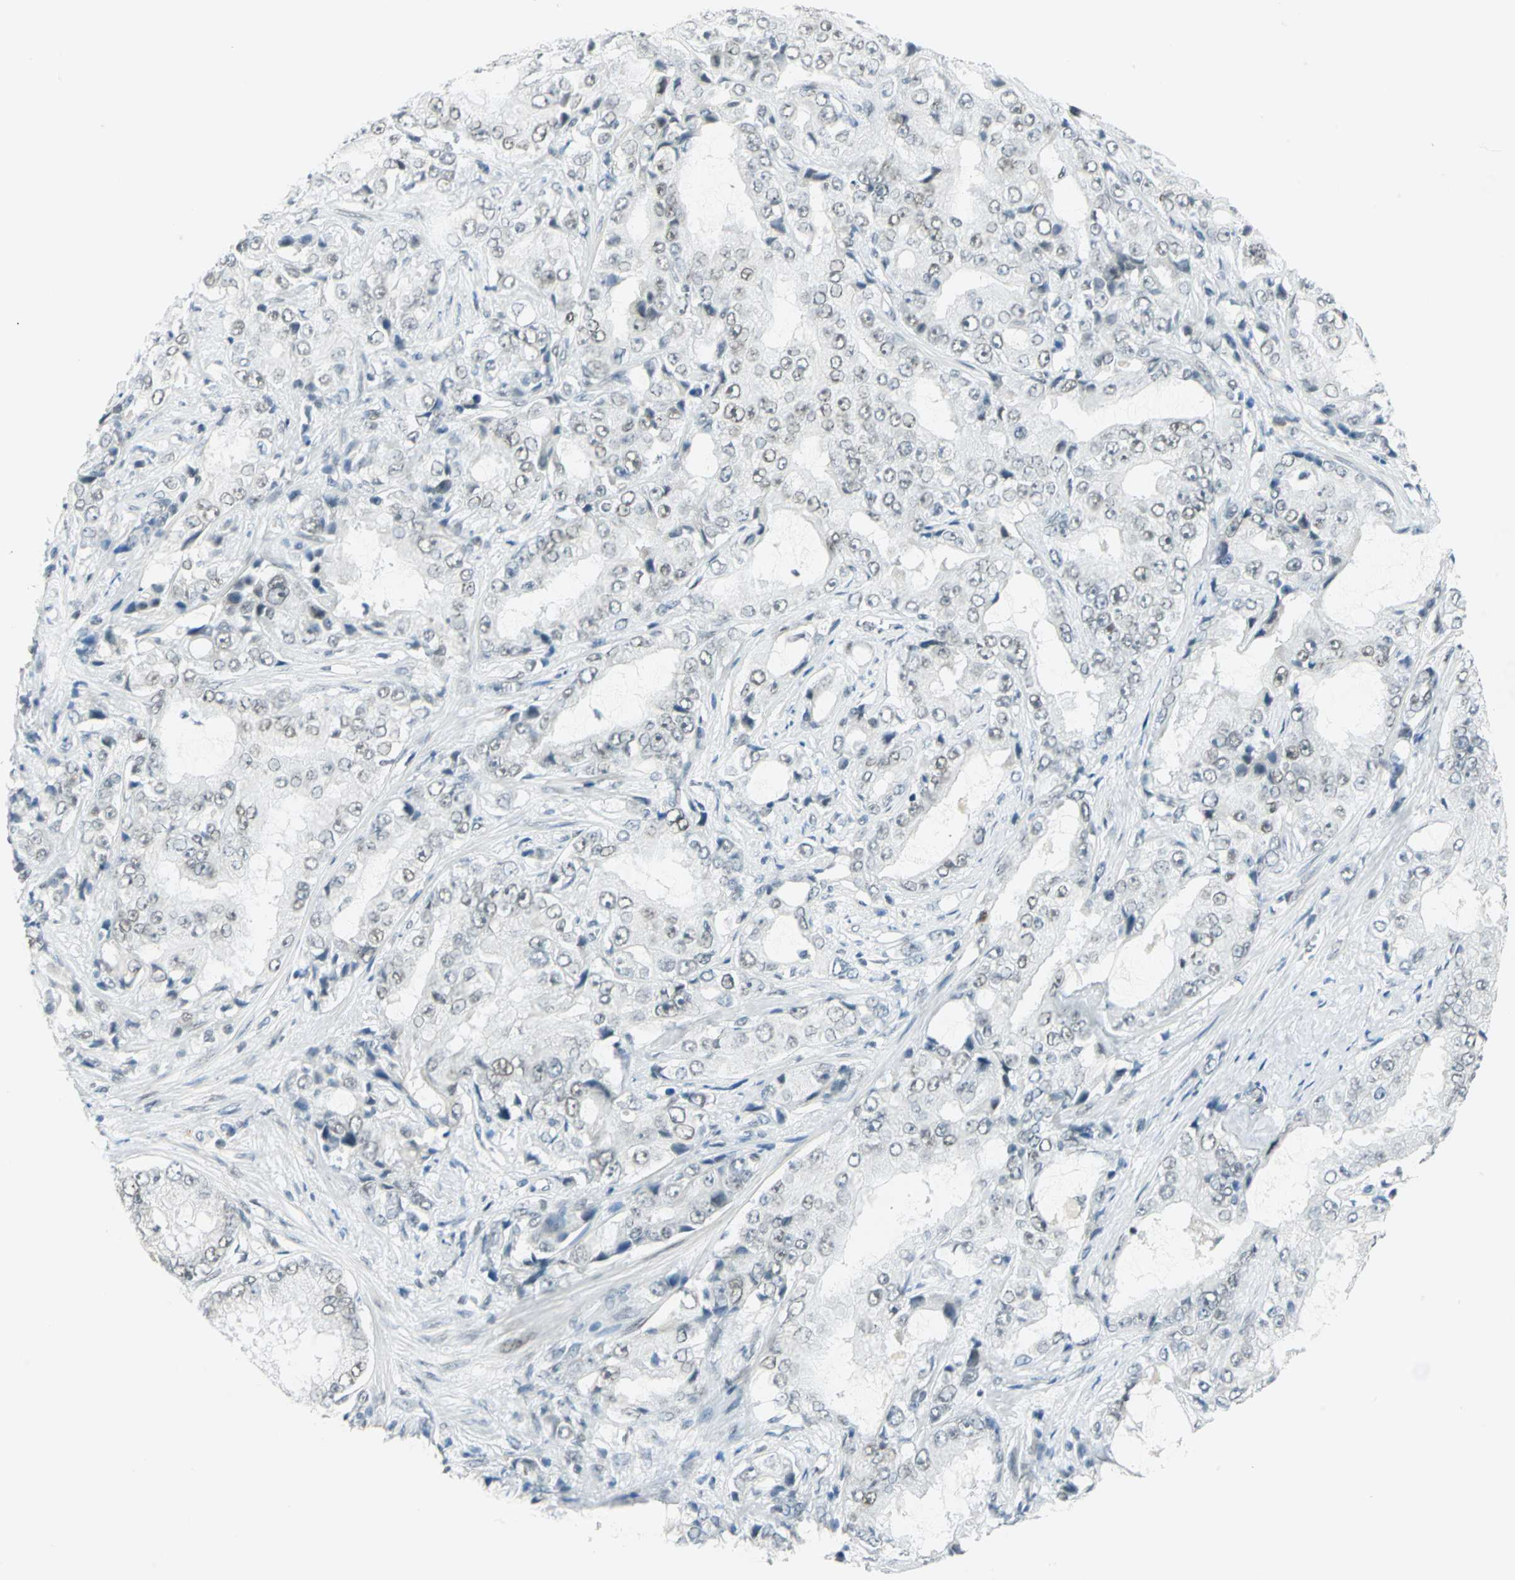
{"staining": {"intensity": "moderate", "quantity": "25%-75%", "location": "nuclear"}, "tissue": "prostate cancer", "cell_type": "Tumor cells", "image_type": "cancer", "snomed": [{"axis": "morphology", "description": "Adenocarcinoma, High grade"}, {"axis": "topography", "description": "Prostate"}], "caption": "Moderate nuclear positivity for a protein is appreciated in approximately 25%-75% of tumor cells of prostate cancer (high-grade adenocarcinoma) using immunohistochemistry (IHC).", "gene": "MTMR10", "patient": {"sex": "male", "age": 73}}